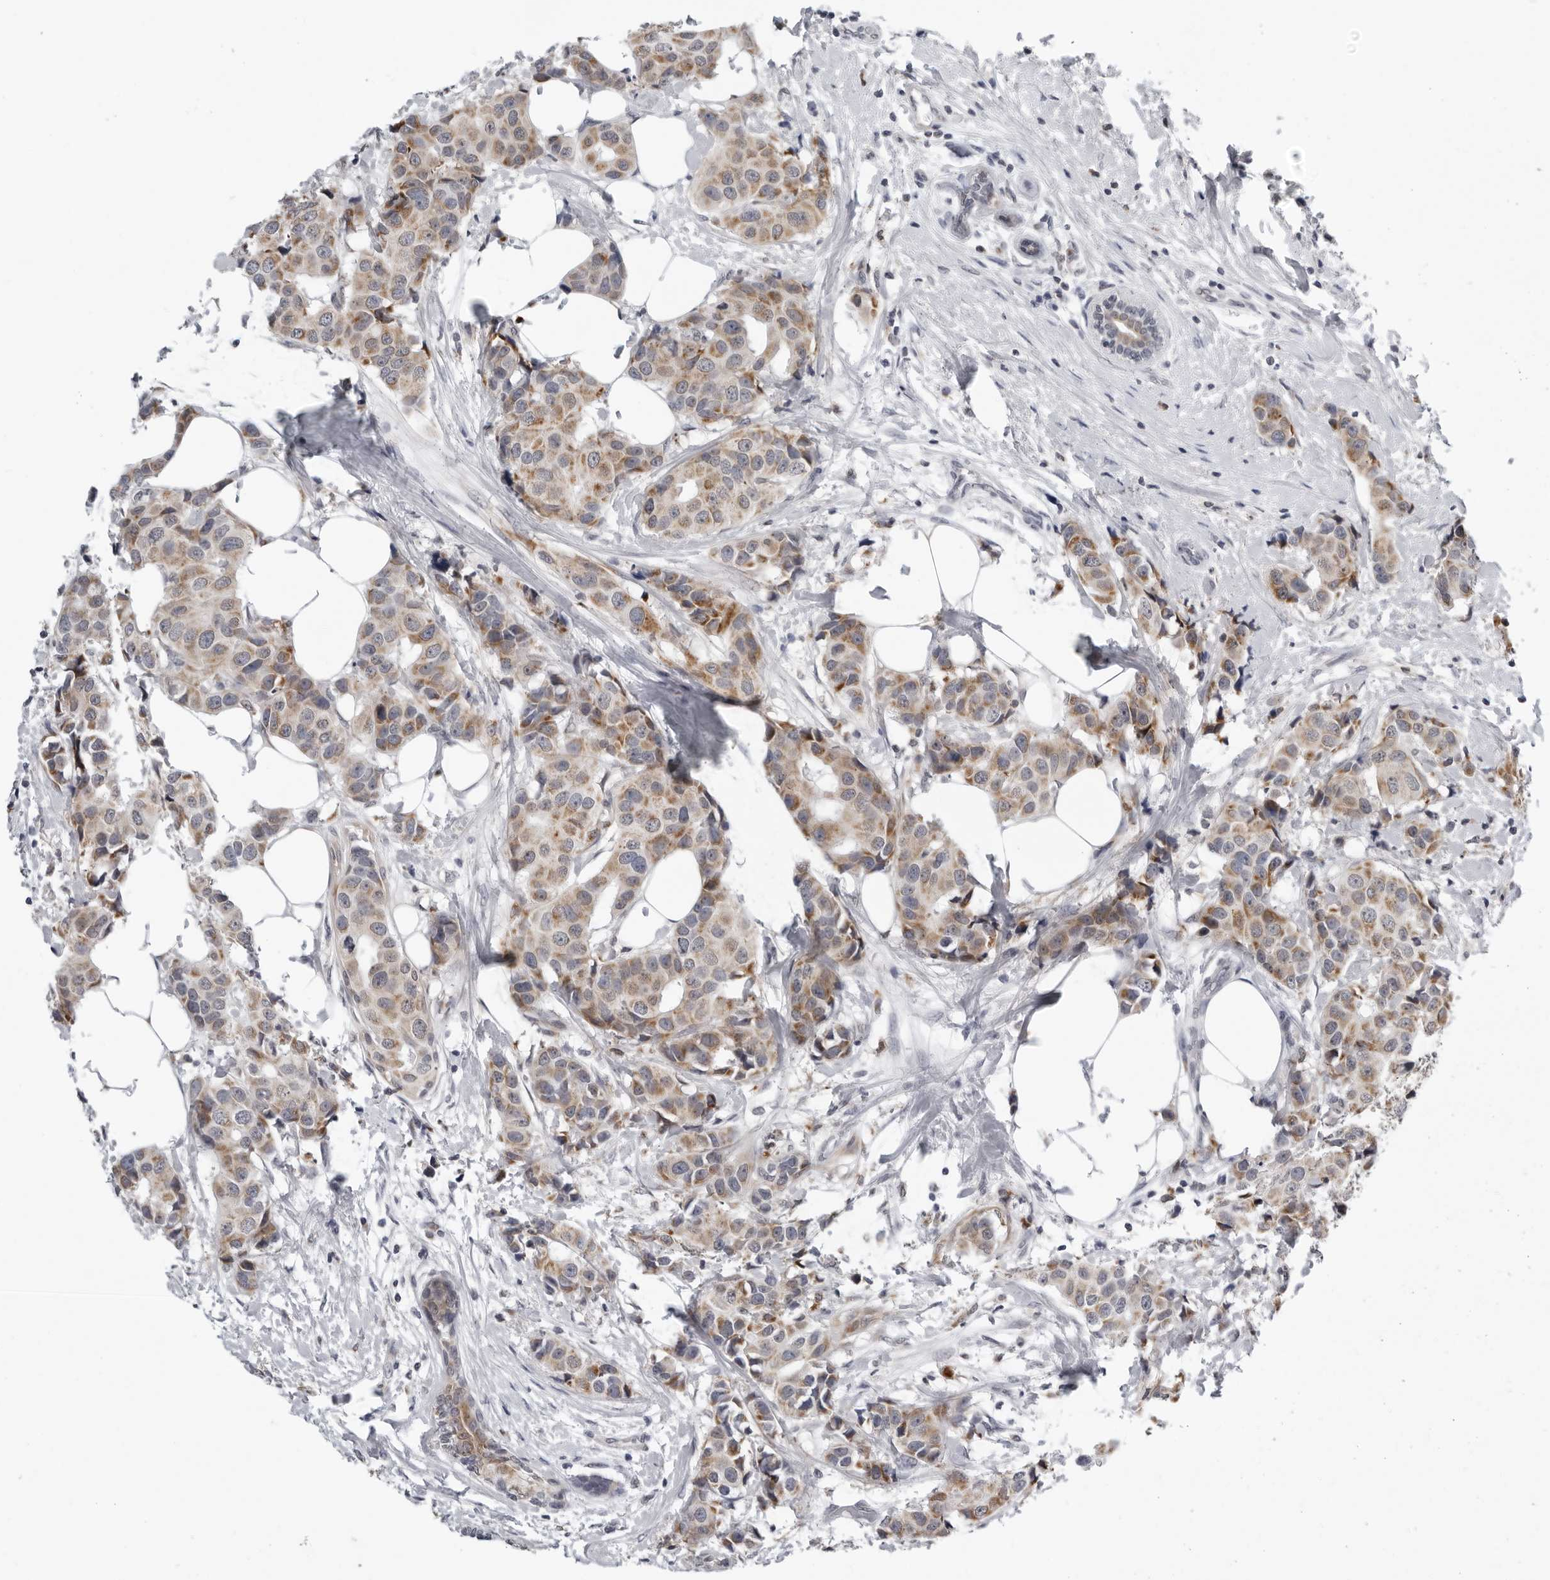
{"staining": {"intensity": "moderate", "quantity": ">75%", "location": "cytoplasmic/membranous"}, "tissue": "breast cancer", "cell_type": "Tumor cells", "image_type": "cancer", "snomed": [{"axis": "morphology", "description": "Normal tissue, NOS"}, {"axis": "morphology", "description": "Duct carcinoma"}, {"axis": "topography", "description": "Breast"}], "caption": "This image demonstrates immunohistochemistry (IHC) staining of breast cancer (invasive ductal carcinoma), with medium moderate cytoplasmic/membranous expression in approximately >75% of tumor cells.", "gene": "CPT2", "patient": {"sex": "female", "age": 39}}